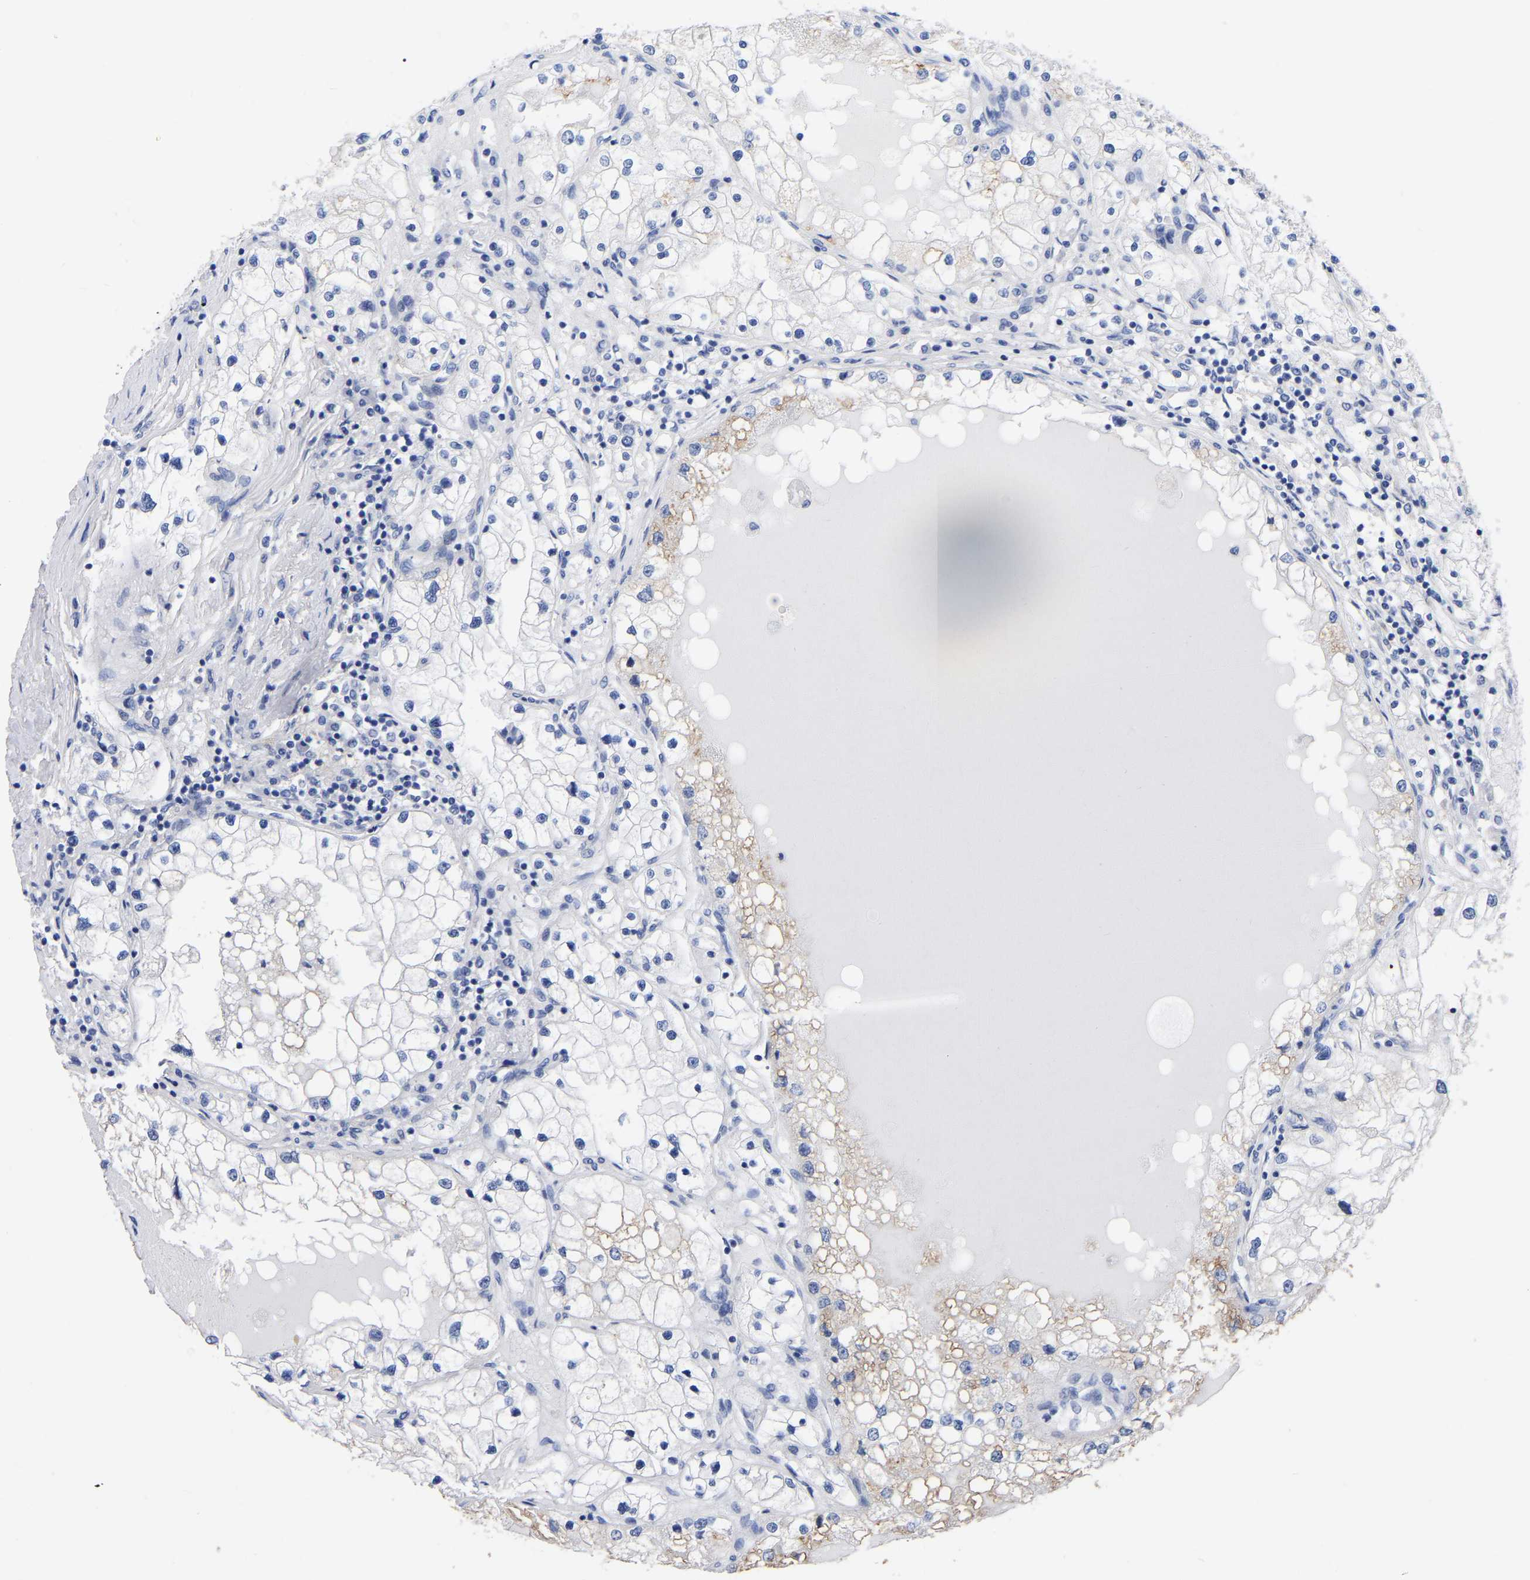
{"staining": {"intensity": "negative", "quantity": "none", "location": "none"}, "tissue": "renal cancer", "cell_type": "Tumor cells", "image_type": "cancer", "snomed": [{"axis": "morphology", "description": "Adenocarcinoma, NOS"}, {"axis": "topography", "description": "Kidney"}], "caption": "Tumor cells show no significant protein positivity in adenocarcinoma (renal).", "gene": "ANXA13", "patient": {"sex": "male", "age": 68}}